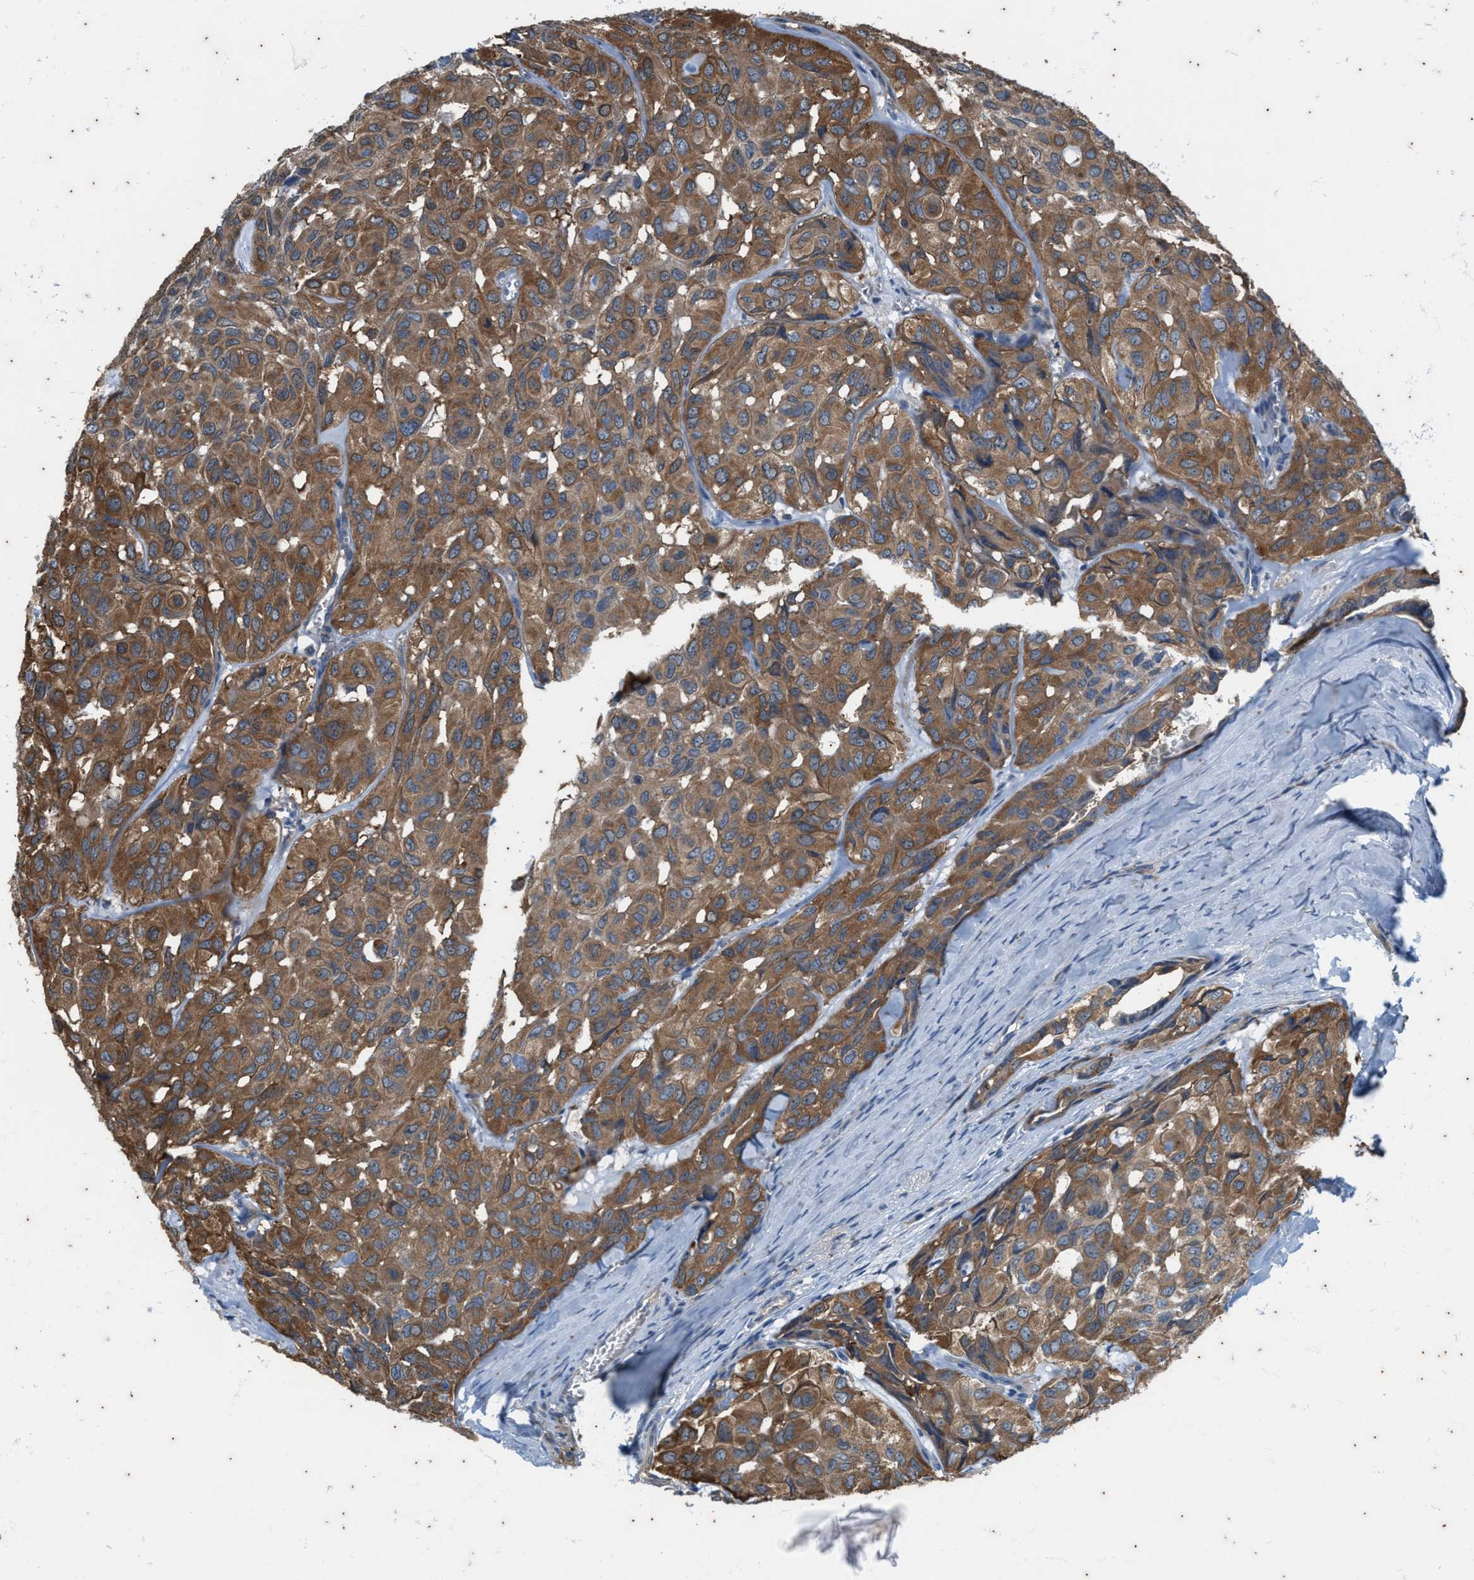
{"staining": {"intensity": "moderate", "quantity": ">75%", "location": "cytoplasmic/membranous"}, "tissue": "head and neck cancer", "cell_type": "Tumor cells", "image_type": "cancer", "snomed": [{"axis": "morphology", "description": "Adenocarcinoma, NOS"}, {"axis": "topography", "description": "Salivary gland, NOS"}, {"axis": "topography", "description": "Head-Neck"}], "caption": "Immunohistochemical staining of adenocarcinoma (head and neck) exhibits medium levels of moderate cytoplasmic/membranous protein positivity in approximately >75% of tumor cells.", "gene": "COX19", "patient": {"sex": "female", "age": 76}}